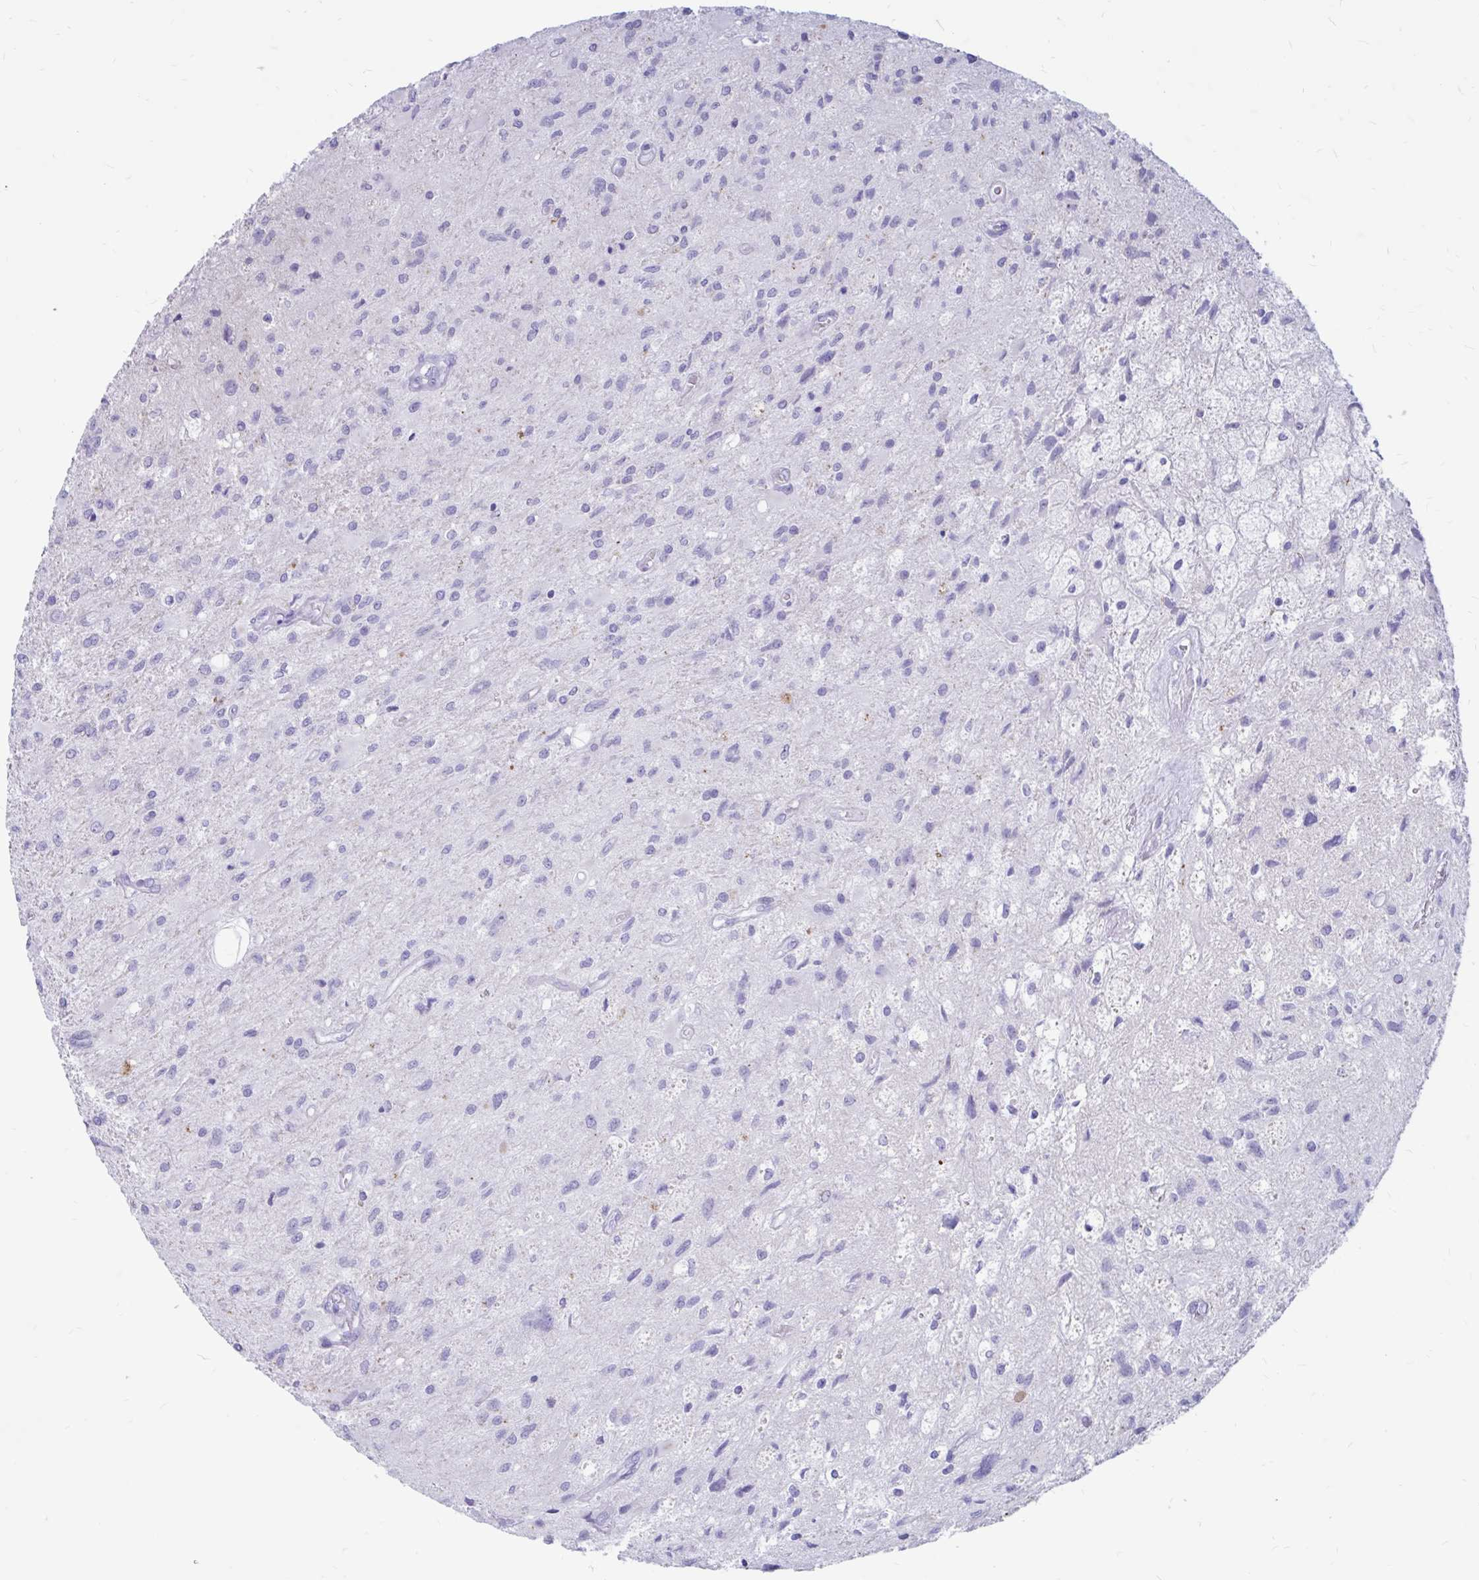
{"staining": {"intensity": "negative", "quantity": "none", "location": "none"}, "tissue": "glioma", "cell_type": "Tumor cells", "image_type": "cancer", "snomed": [{"axis": "morphology", "description": "Glioma, malignant, High grade"}, {"axis": "topography", "description": "Brain"}], "caption": "Immunohistochemistry micrograph of neoplastic tissue: glioma stained with DAB (3,3'-diaminobenzidine) displays no significant protein positivity in tumor cells.", "gene": "IGSF5", "patient": {"sex": "female", "age": 70}}